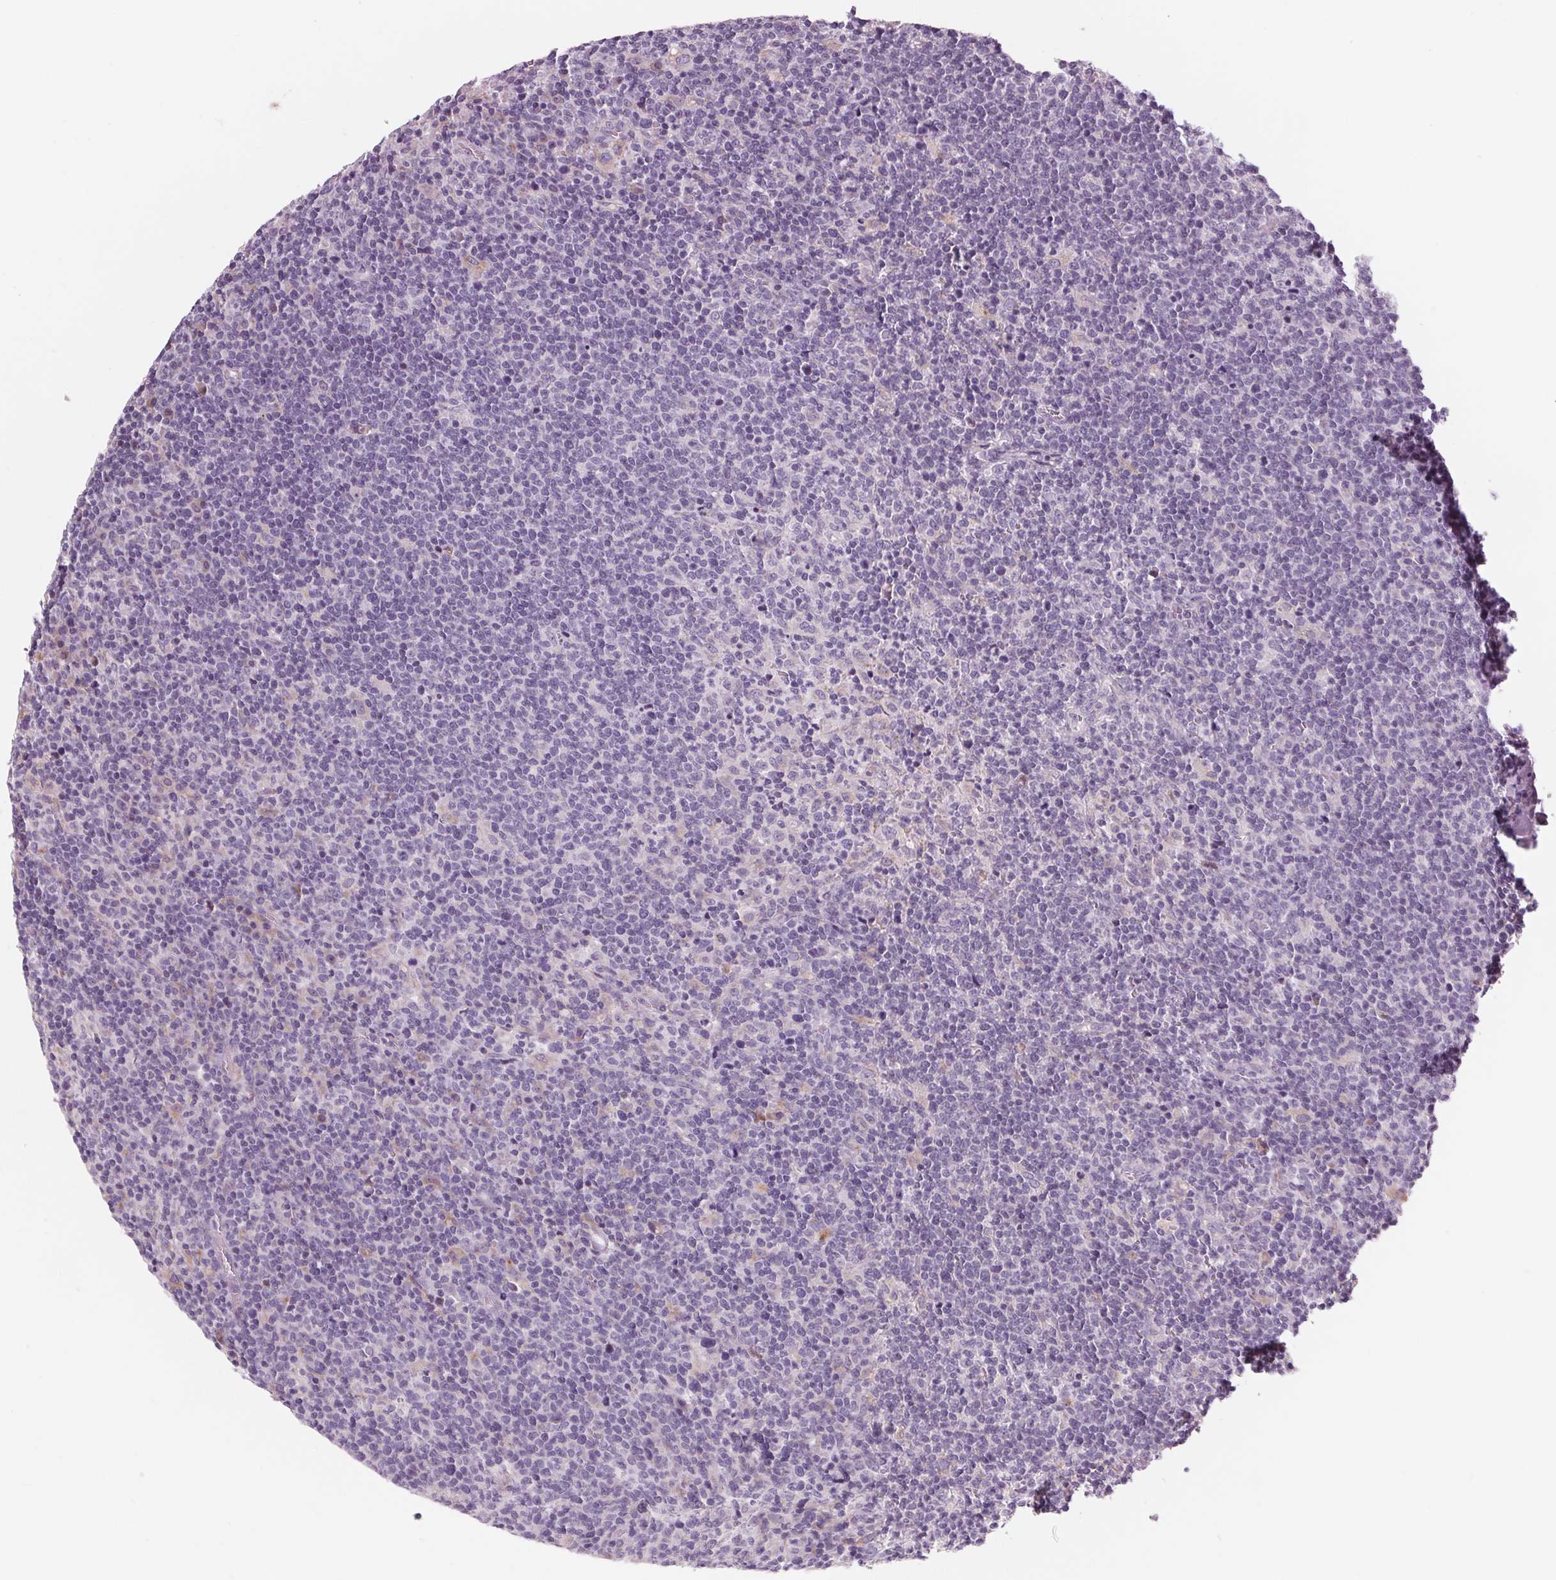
{"staining": {"intensity": "negative", "quantity": "none", "location": "none"}, "tissue": "lymphoma", "cell_type": "Tumor cells", "image_type": "cancer", "snomed": [{"axis": "morphology", "description": "Malignant lymphoma, non-Hodgkin's type, High grade"}, {"axis": "topography", "description": "Lymph node"}], "caption": "Tumor cells show no significant staining in lymphoma.", "gene": "SAMD5", "patient": {"sex": "male", "age": 61}}